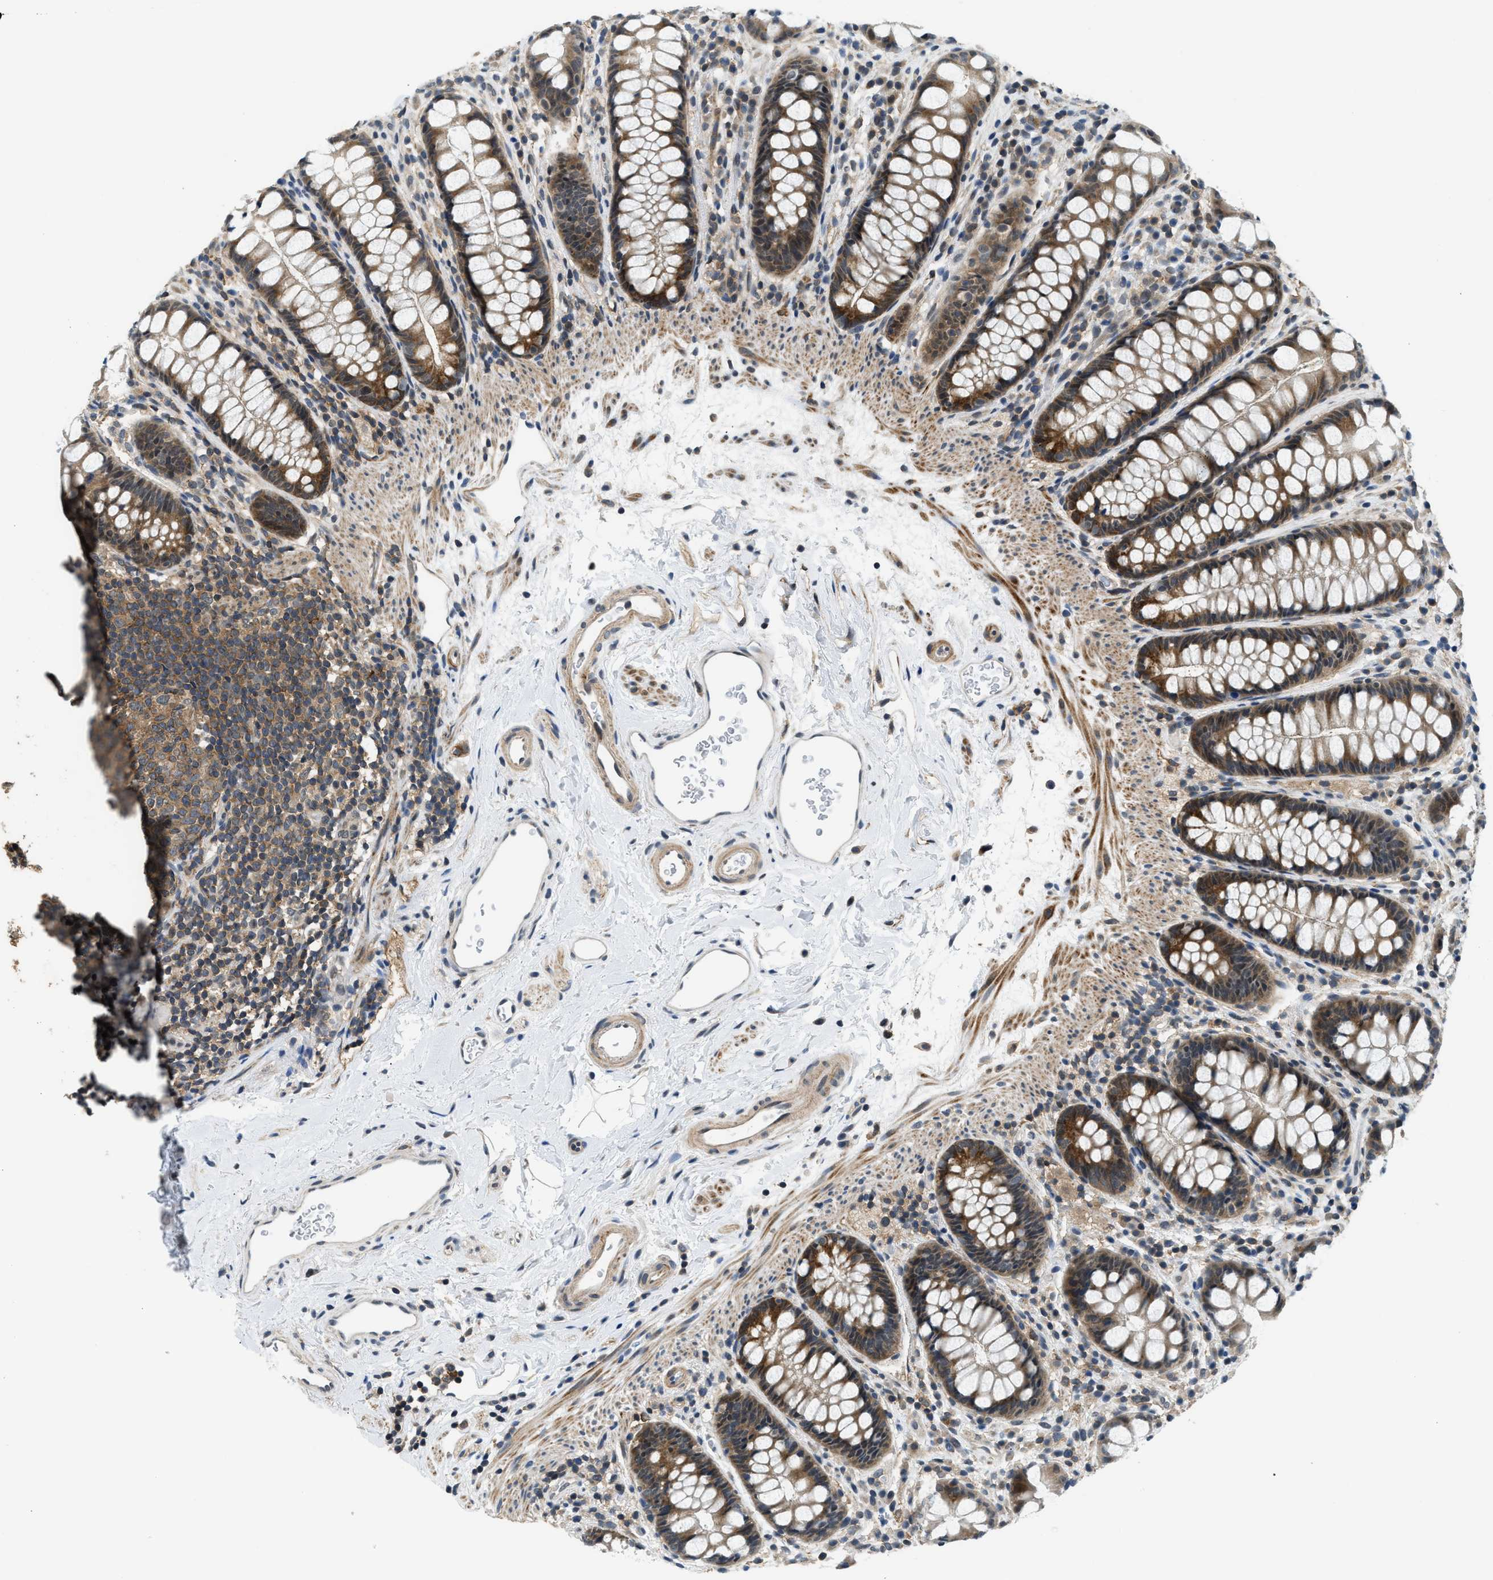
{"staining": {"intensity": "moderate", "quantity": ">75%", "location": "cytoplasmic/membranous,nuclear"}, "tissue": "rectum", "cell_type": "Glandular cells", "image_type": "normal", "snomed": [{"axis": "morphology", "description": "Normal tissue, NOS"}, {"axis": "topography", "description": "Rectum"}], "caption": "Human rectum stained with a brown dye exhibits moderate cytoplasmic/membranous,nuclear positive positivity in approximately >75% of glandular cells.", "gene": "MTMR1", "patient": {"sex": "female", "age": 65}}